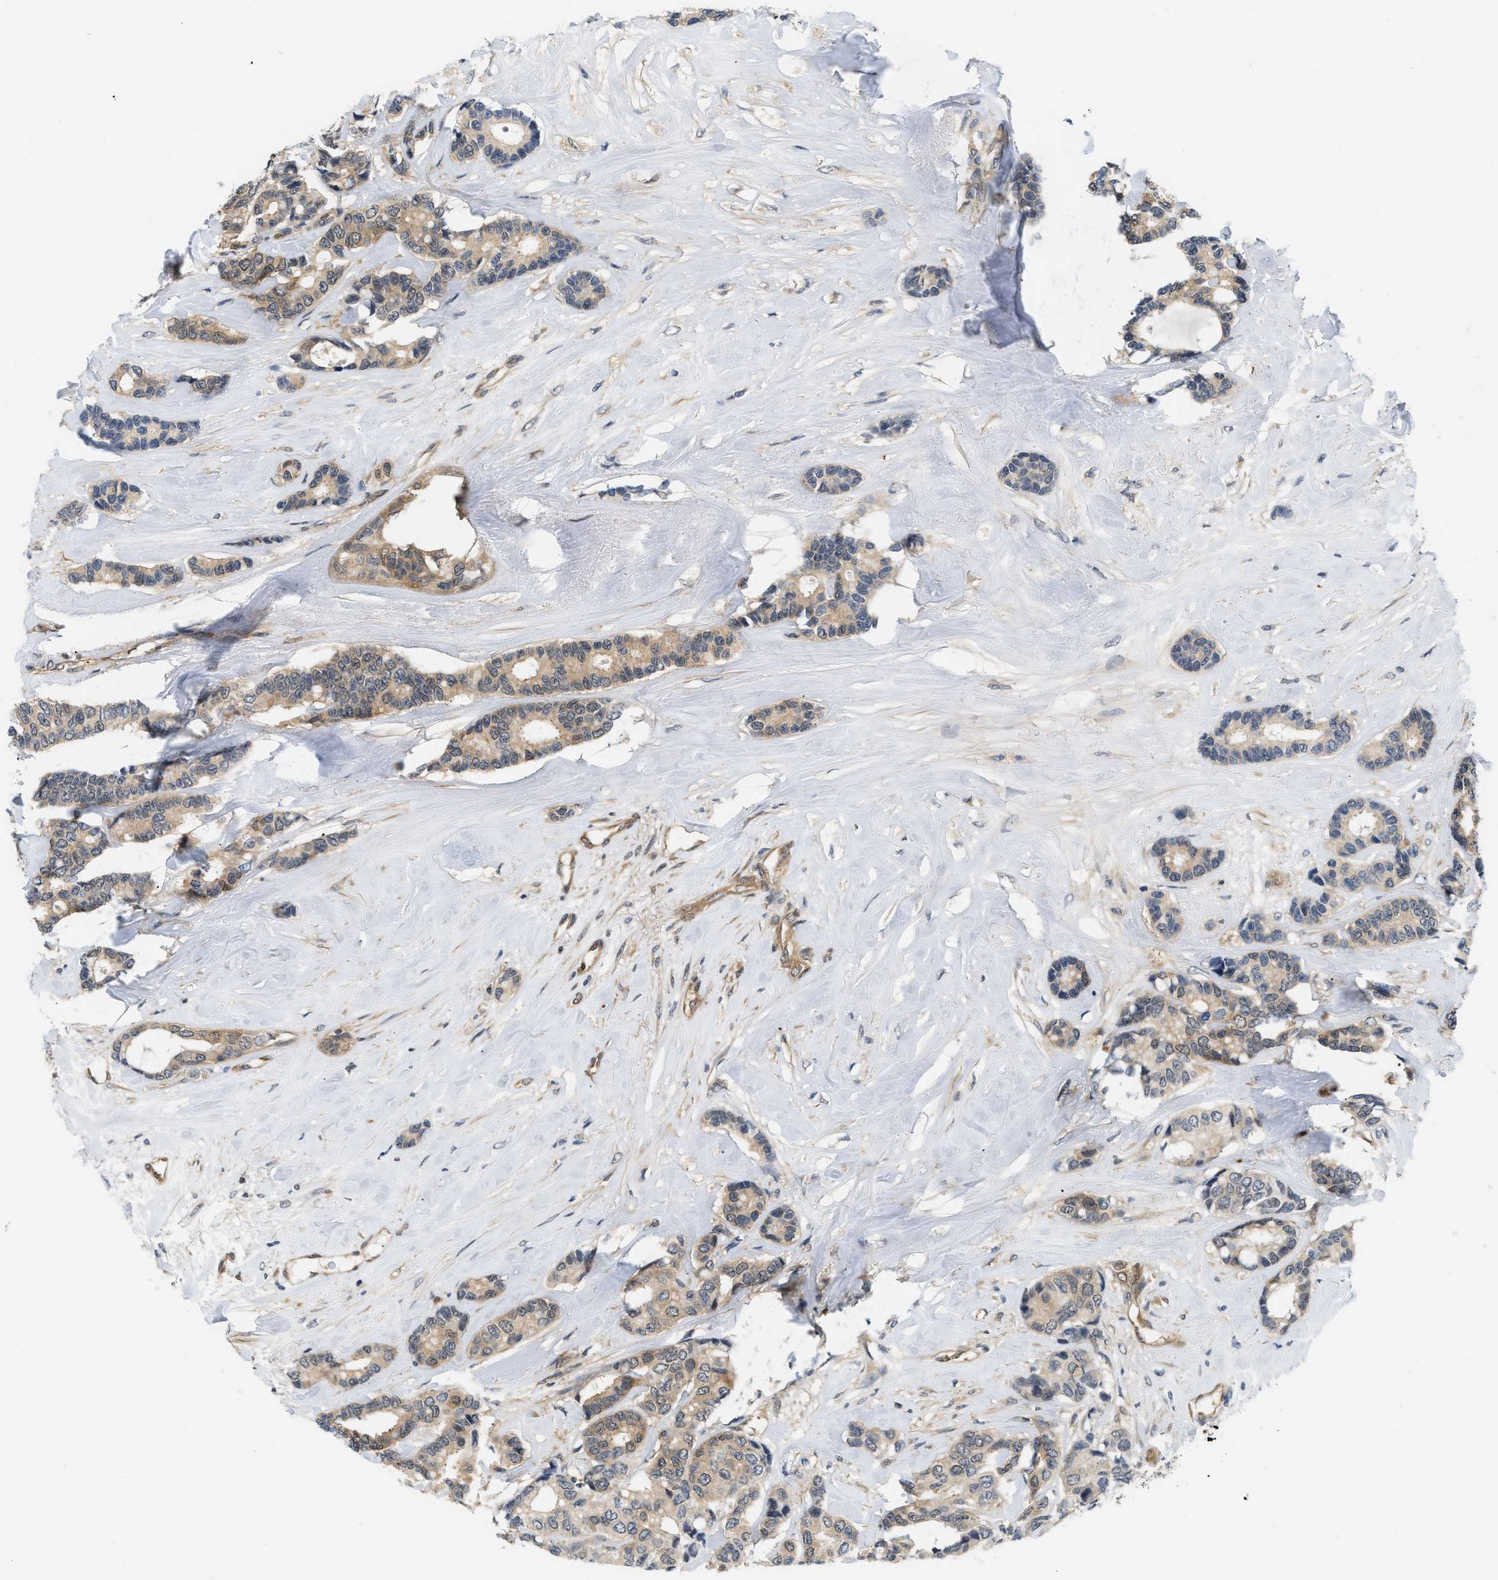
{"staining": {"intensity": "weak", "quantity": ">75%", "location": "cytoplasmic/membranous"}, "tissue": "breast cancer", "cell_type": "Tumor cells", "image_type": "cancer", "snomed": [{"axis": "morphology", "description": "Duct carcinoma"}, {"axis": "topography", "description": "Breast"}], "caption": "IHC of human invasive ductal carcinoma (breast) reveals low levels of weak cytoplasmic/membranous staining in approximately >75% of tumor cells. Nuclei are stained in blue.", "gene": "EIF4EBP2", "patient": {"sex": "female", "age": 87}}